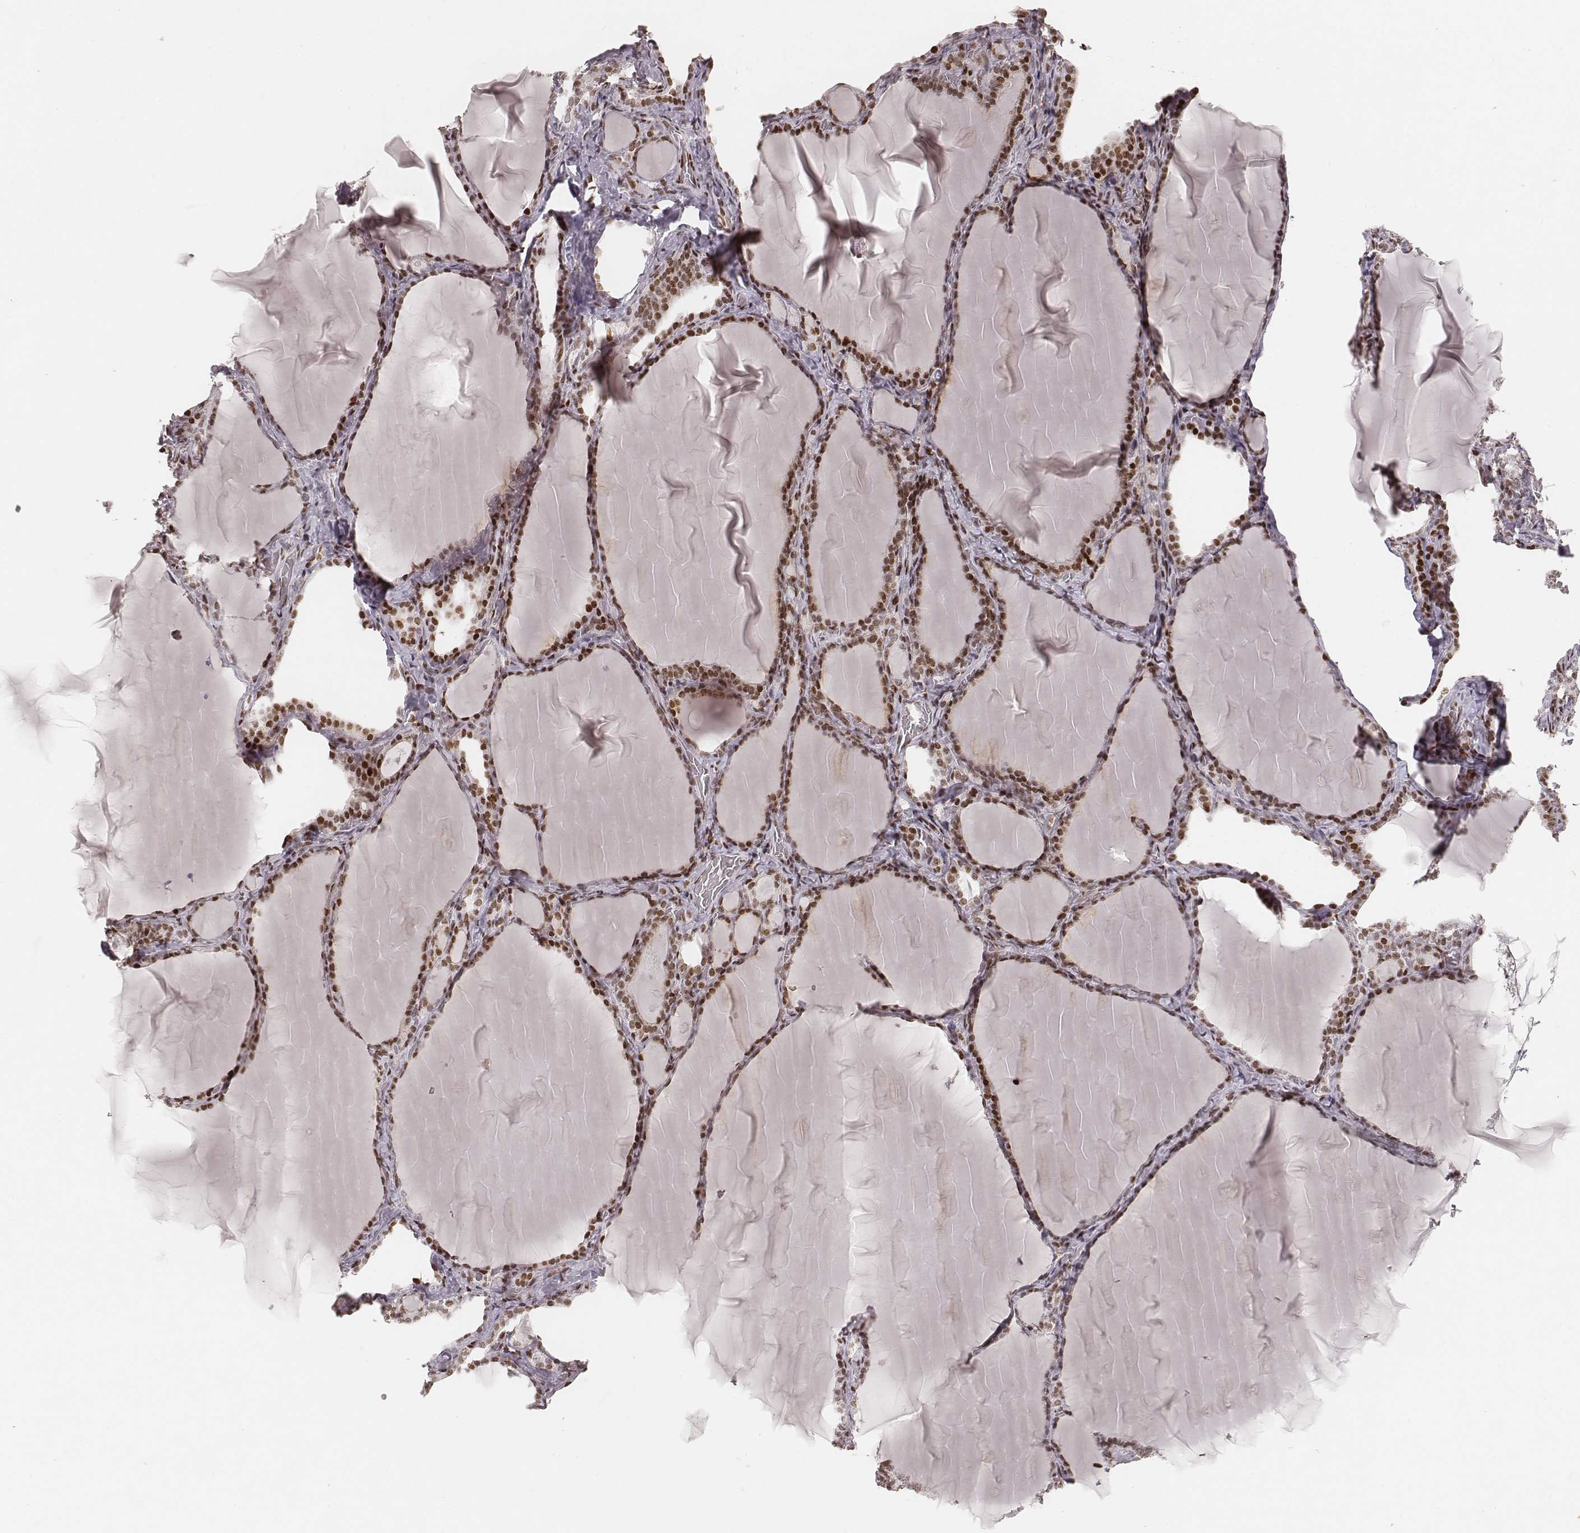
{"staining": {"intensity": "strong", "quantity": ">75%", "location": "nuclear"}, "tissue": "thyroid gland", "cell_type": "Glandular cells", "image_type": "normal", "snomed": [{"axis": "morphology", "description": "Normal tissue, NOS"}, {"axis": "morphology", "description": "Hyperplasia, NOS"}, {"axis": "topography", "description": "Thyroid gland"}], "caption": "Thyroid gland was stained to show a protein in brown. There is high levels of strong nuclear staining in approximately >75% of glandular cells. Ihc stains the protein of interest in brown and the nuclei are stained blue.", "gene": "HNRNPC", "patient": {"sex": "female", "age": 27}}